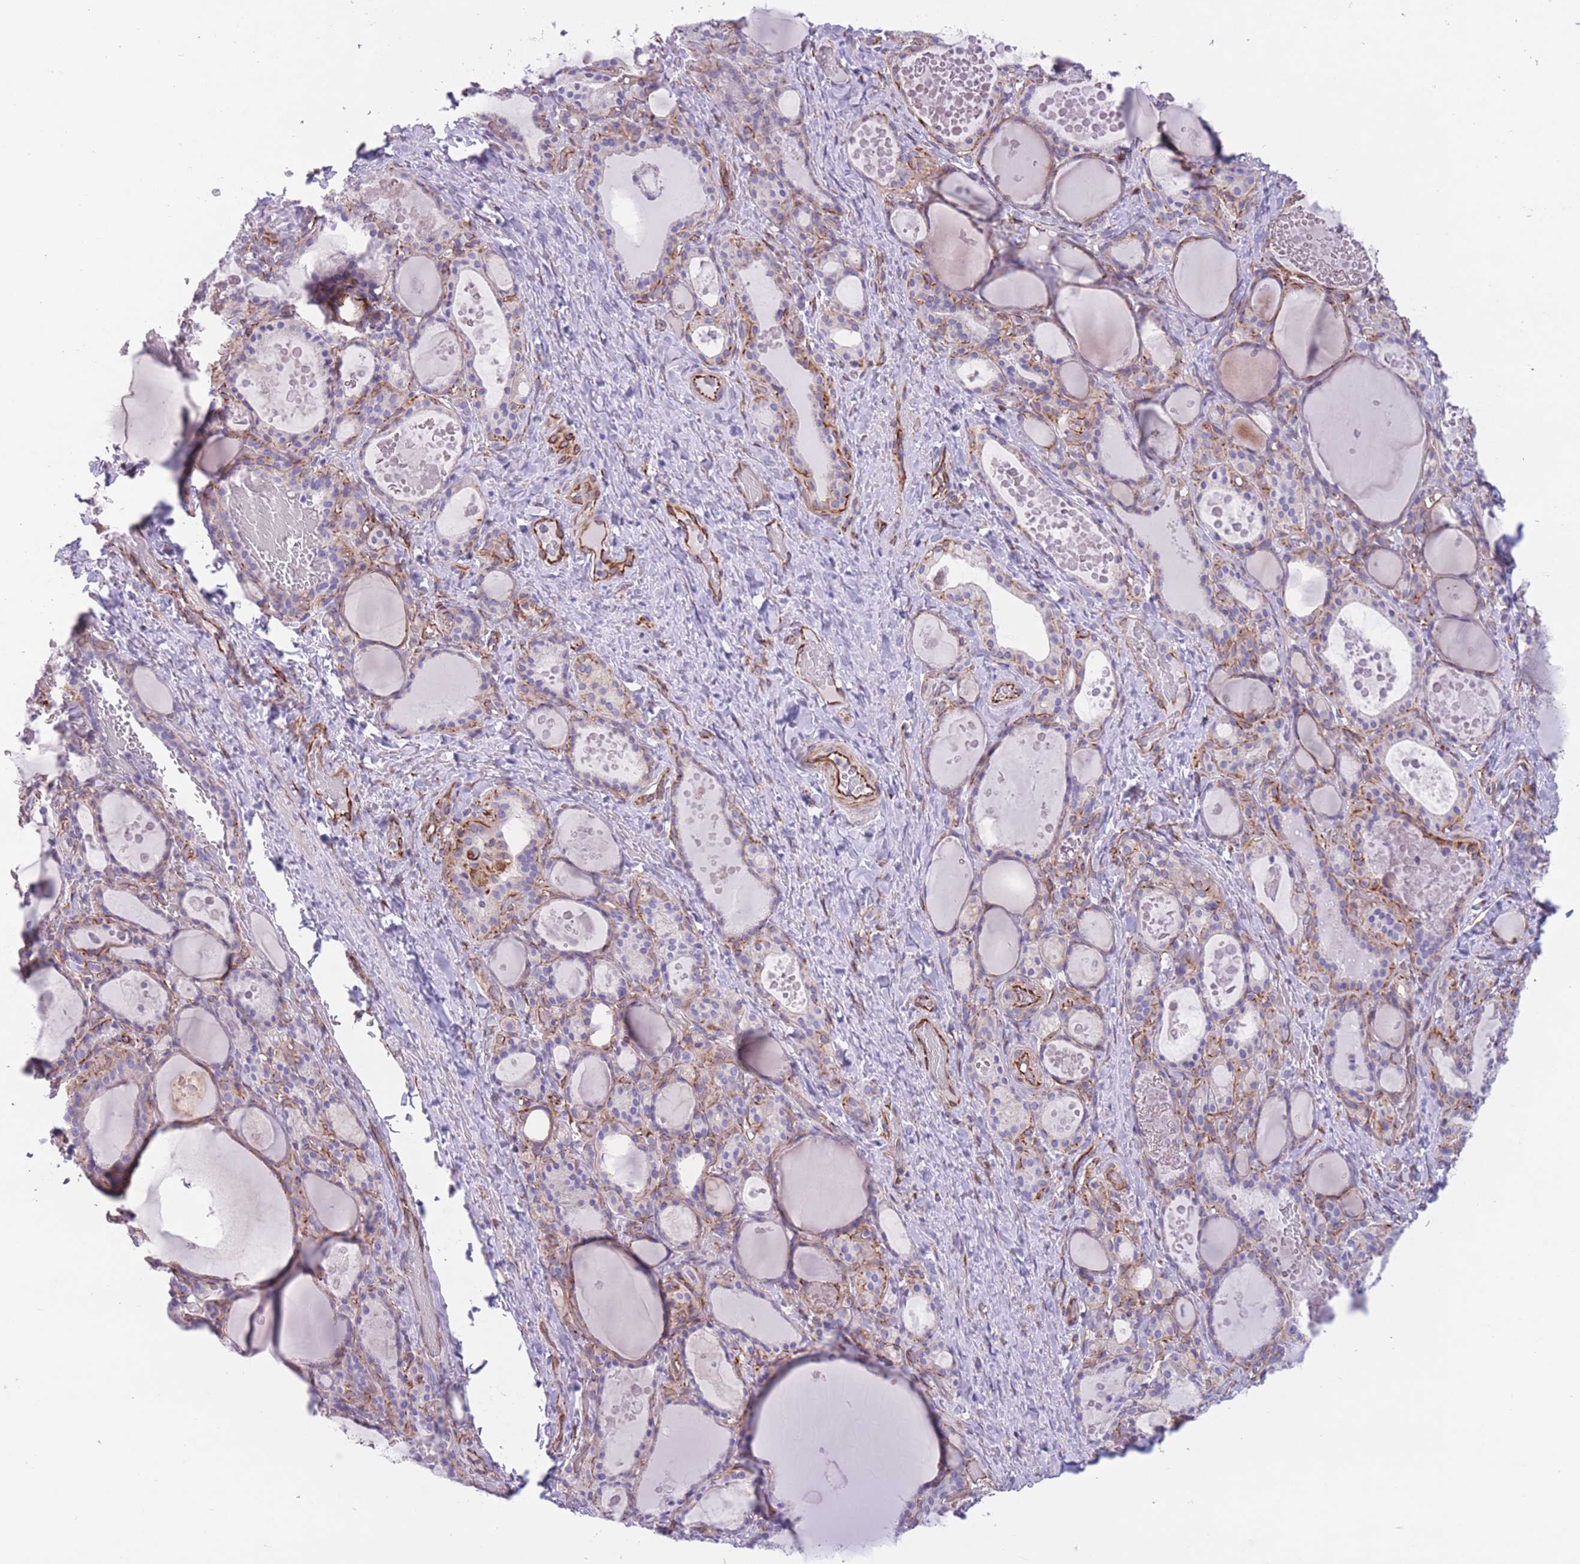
{"staining": {"intensity": "strong", "quantity": "<25%", "location": "cytoplasmic/membranous"}, "tissue": "thyroid gland", "cell_type": "Glandular cells", "image_type": "normal", "snomed": [{"axis": "morphology", "description": "Normal tissue, NOS"}, {"axis": "topography", "description": "Thyroid gland"}], "caption": "Protein analysis of benign thyroid gland demonstrates strong cytoplasmic/membranous positivity in approximately <25% of glandular cells.", "gene": "ATP5MF", "patient": {"sex": "female", "age": 46}}